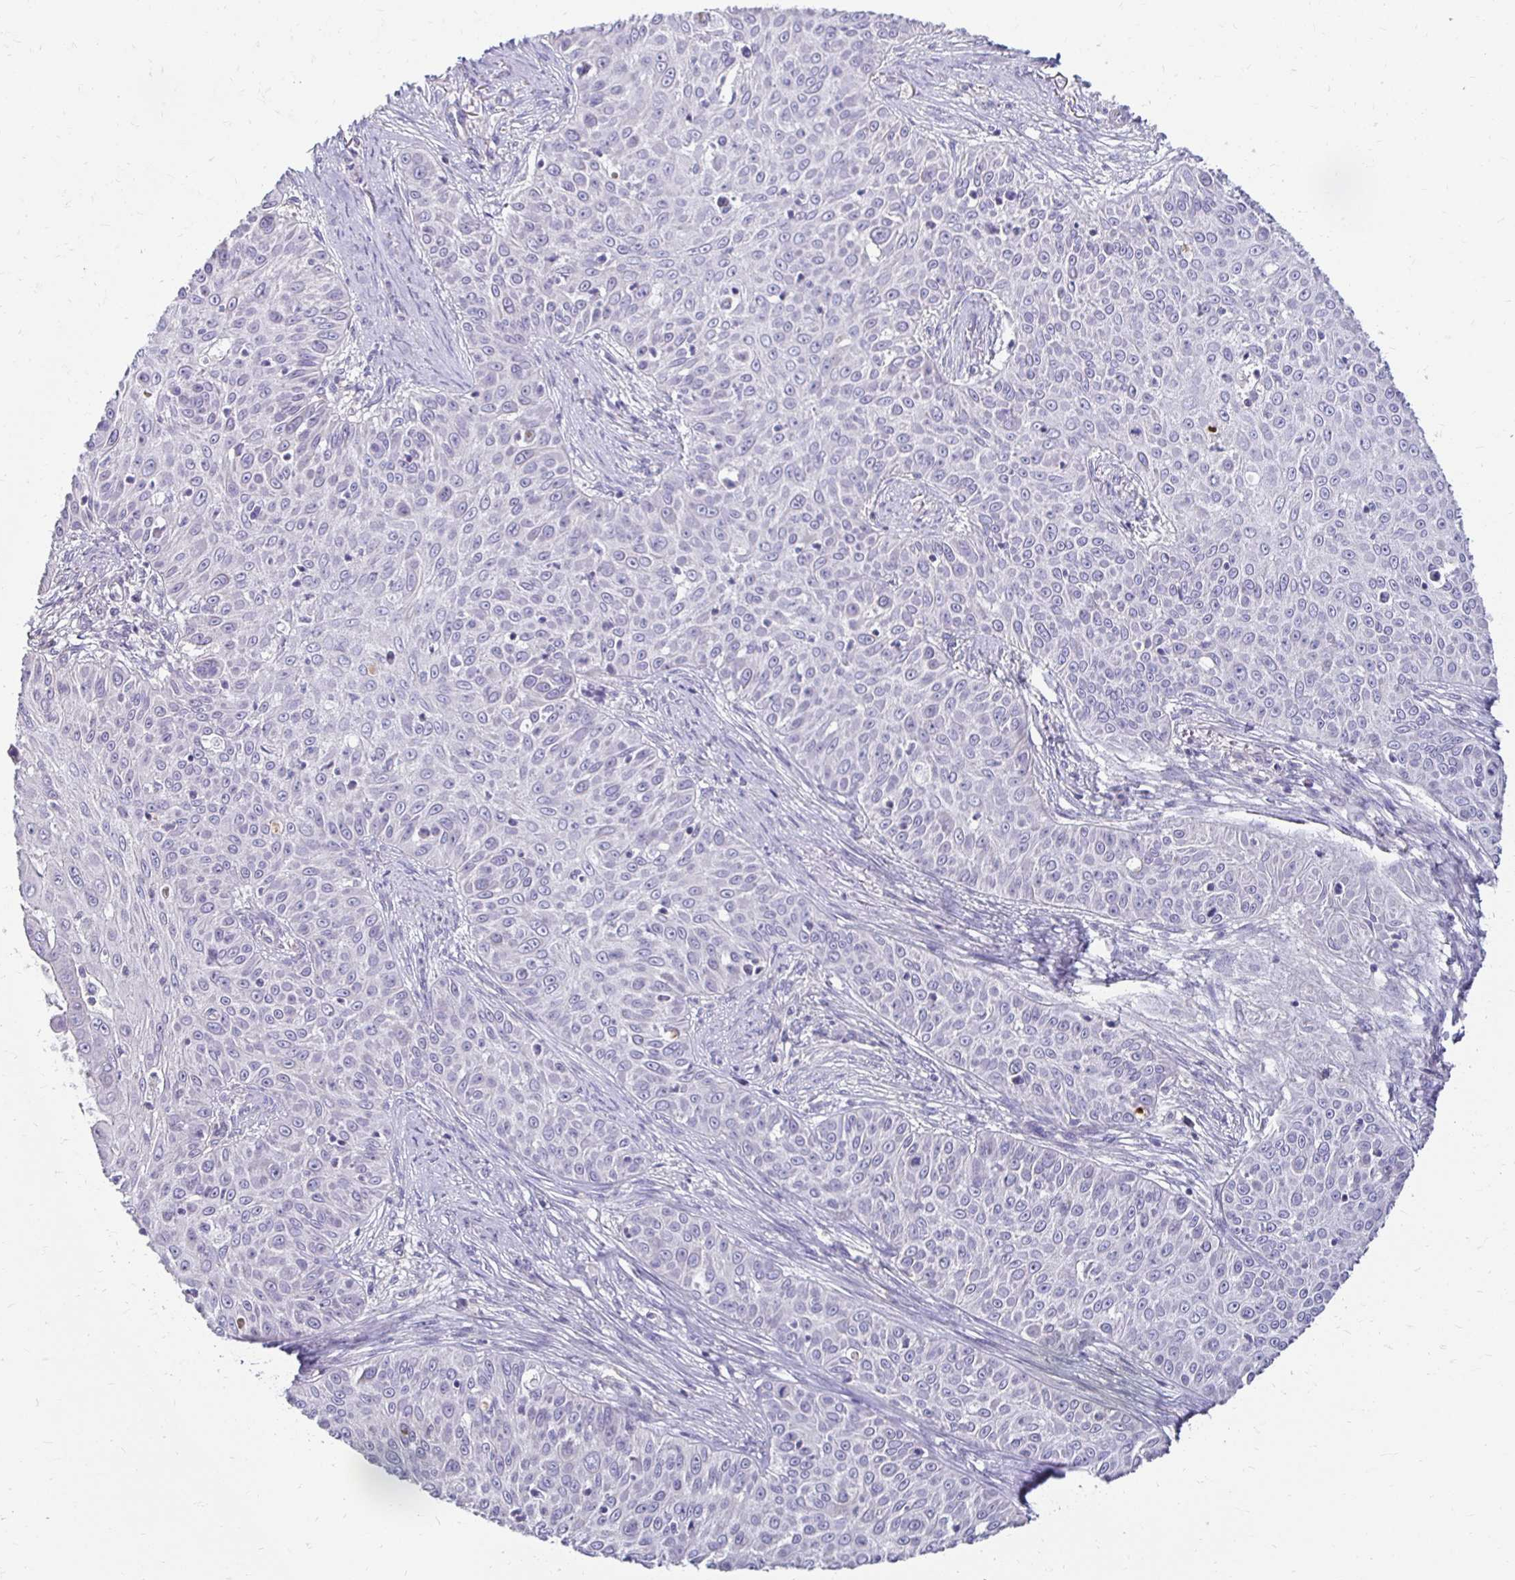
{"staining": {"intensity": "negative", "quantity": "none", "location": "none"}, "tissue": "skin cancer", "cell_type": "Tumor cells", "image_type": "cancer", "snomed": [{"axis": "morphology", "description": "Squamous cell carcinoma, NOS"}, {"axis": "topography", "description": "Skin"}], "caption": "Skin cancer stained for a protein using IHC reveals no staining tumor cells.", "gene": "AKAP6", "patient": {"sex": "male", "age": 82}}